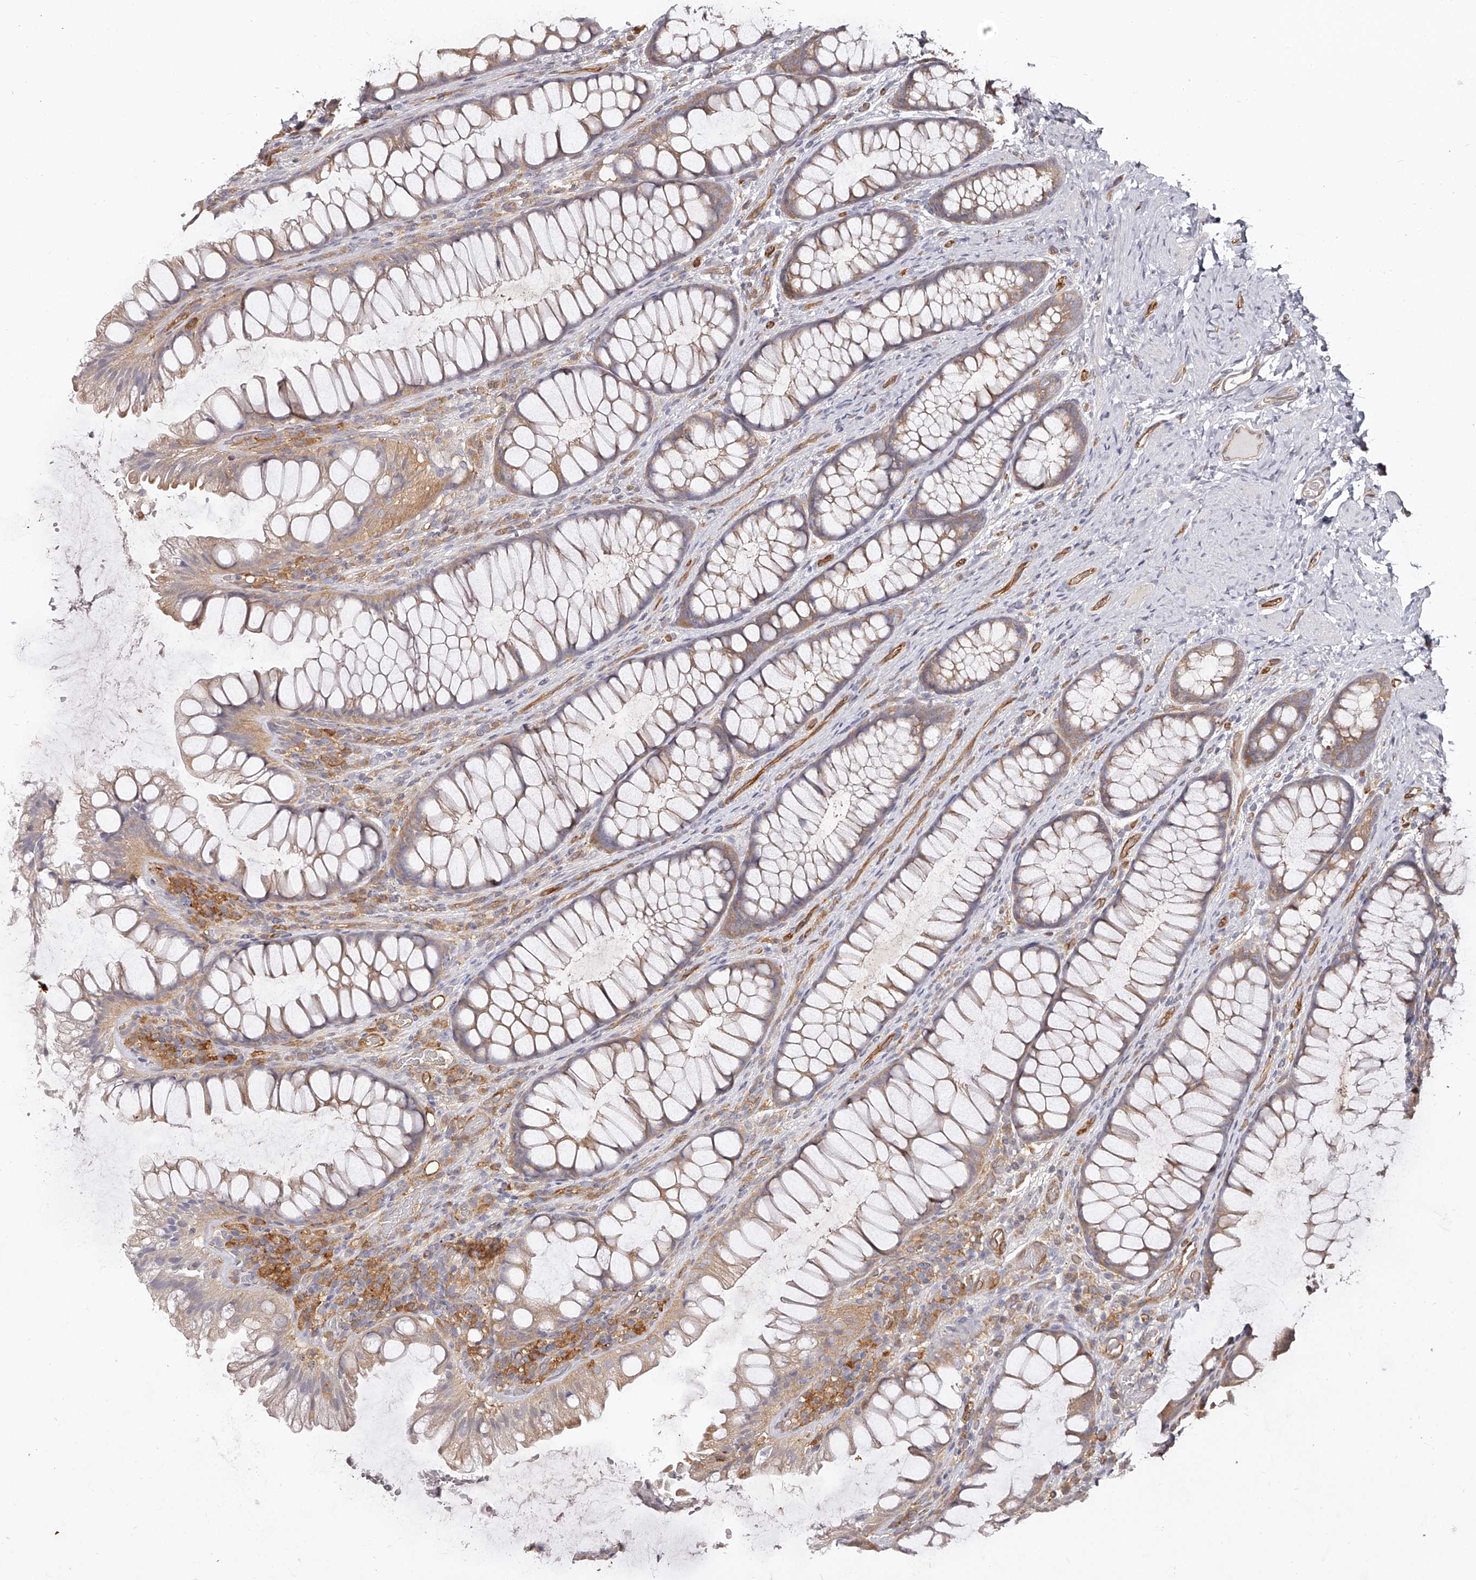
{"staining": {"intensity": "moderate", "quantity": ">75%", "location": "cytoplasmic/membranous"}, "tissue": "colon", "cell_type": "Endothelial cells", "image_type": "normal", "snomed": [{"axis": "morphology", "description": "Normal tissue, NOS"}, {"axis": "topography", "description": "Colon"}], "caption": "A brown stain labels moderate cytoplasmic/membranous expression of a protein in endothelial cells of unremarkable colon. The protein is stained brown, and the nuclei are stained in blue (DAB IHC with brightfield microscopy, high magnification).", "gene": "LAP3", "patient": {"sex": "female", "age": 62}}